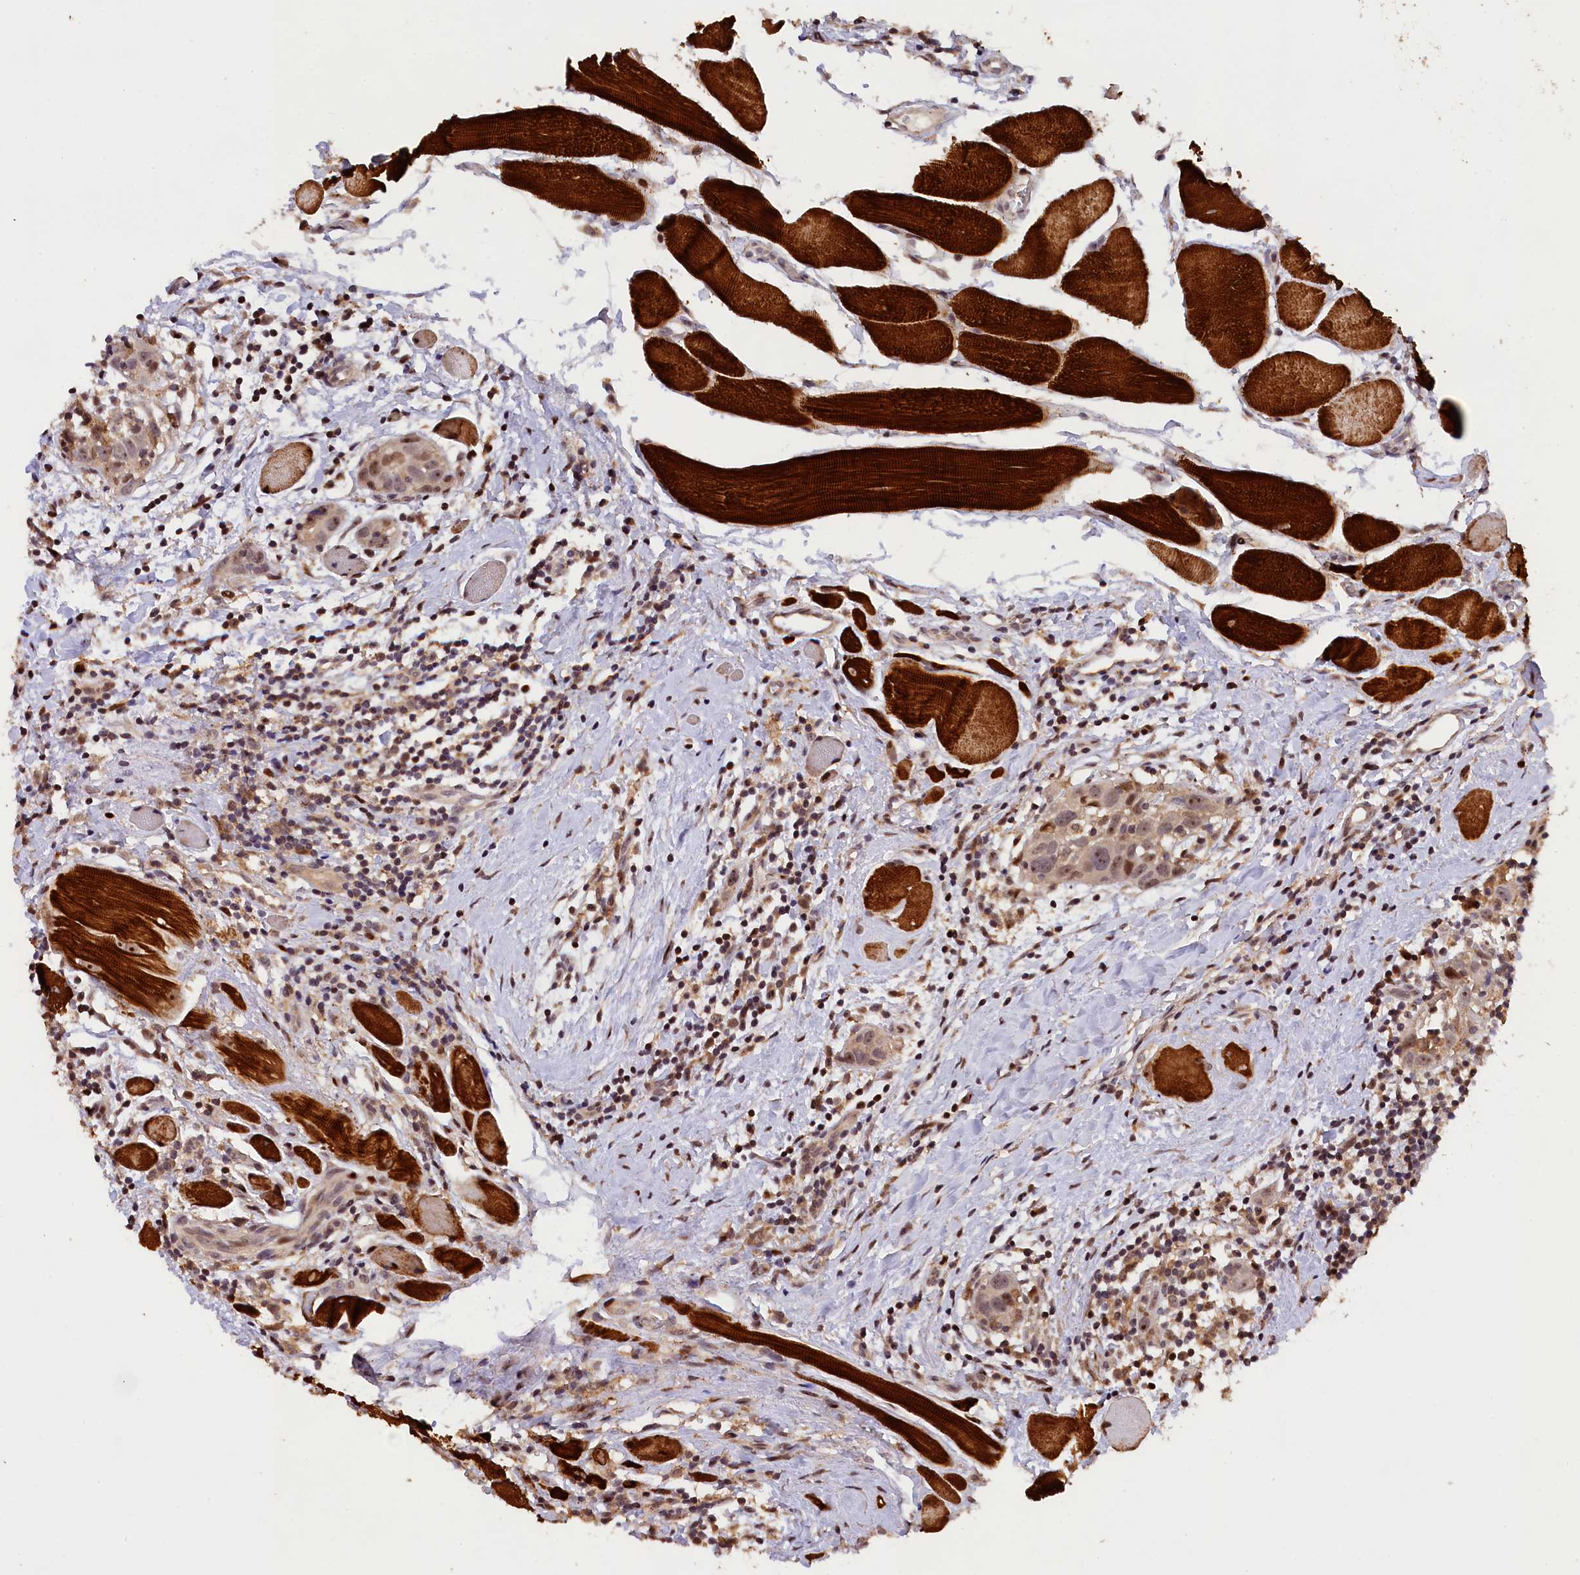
{"staining": {"intensity": "moderate", "quantity": ">75%", "location": "nuclear"}, "tissue": "head and neck cancer", "cell_type": "Tumor cells", "image_type": "cancer", "snomed": [{"axis": "morphology", "description": "Squamous cell carcinoma, NOS"}, {"axis": "topography", "description": "Oral tissue"}, {"axis": "topography", "description": "Head-Neck"}], "caption": "Immunohistochemistry (DAB (3,3'-diaminobenzidine)) staining of human head and neck cancer shows moderate nuclear protein positivity in approximately >75% of tumor cells.", "gene": "PHAF1", "patient": {"sex": "female", "age": 50}}